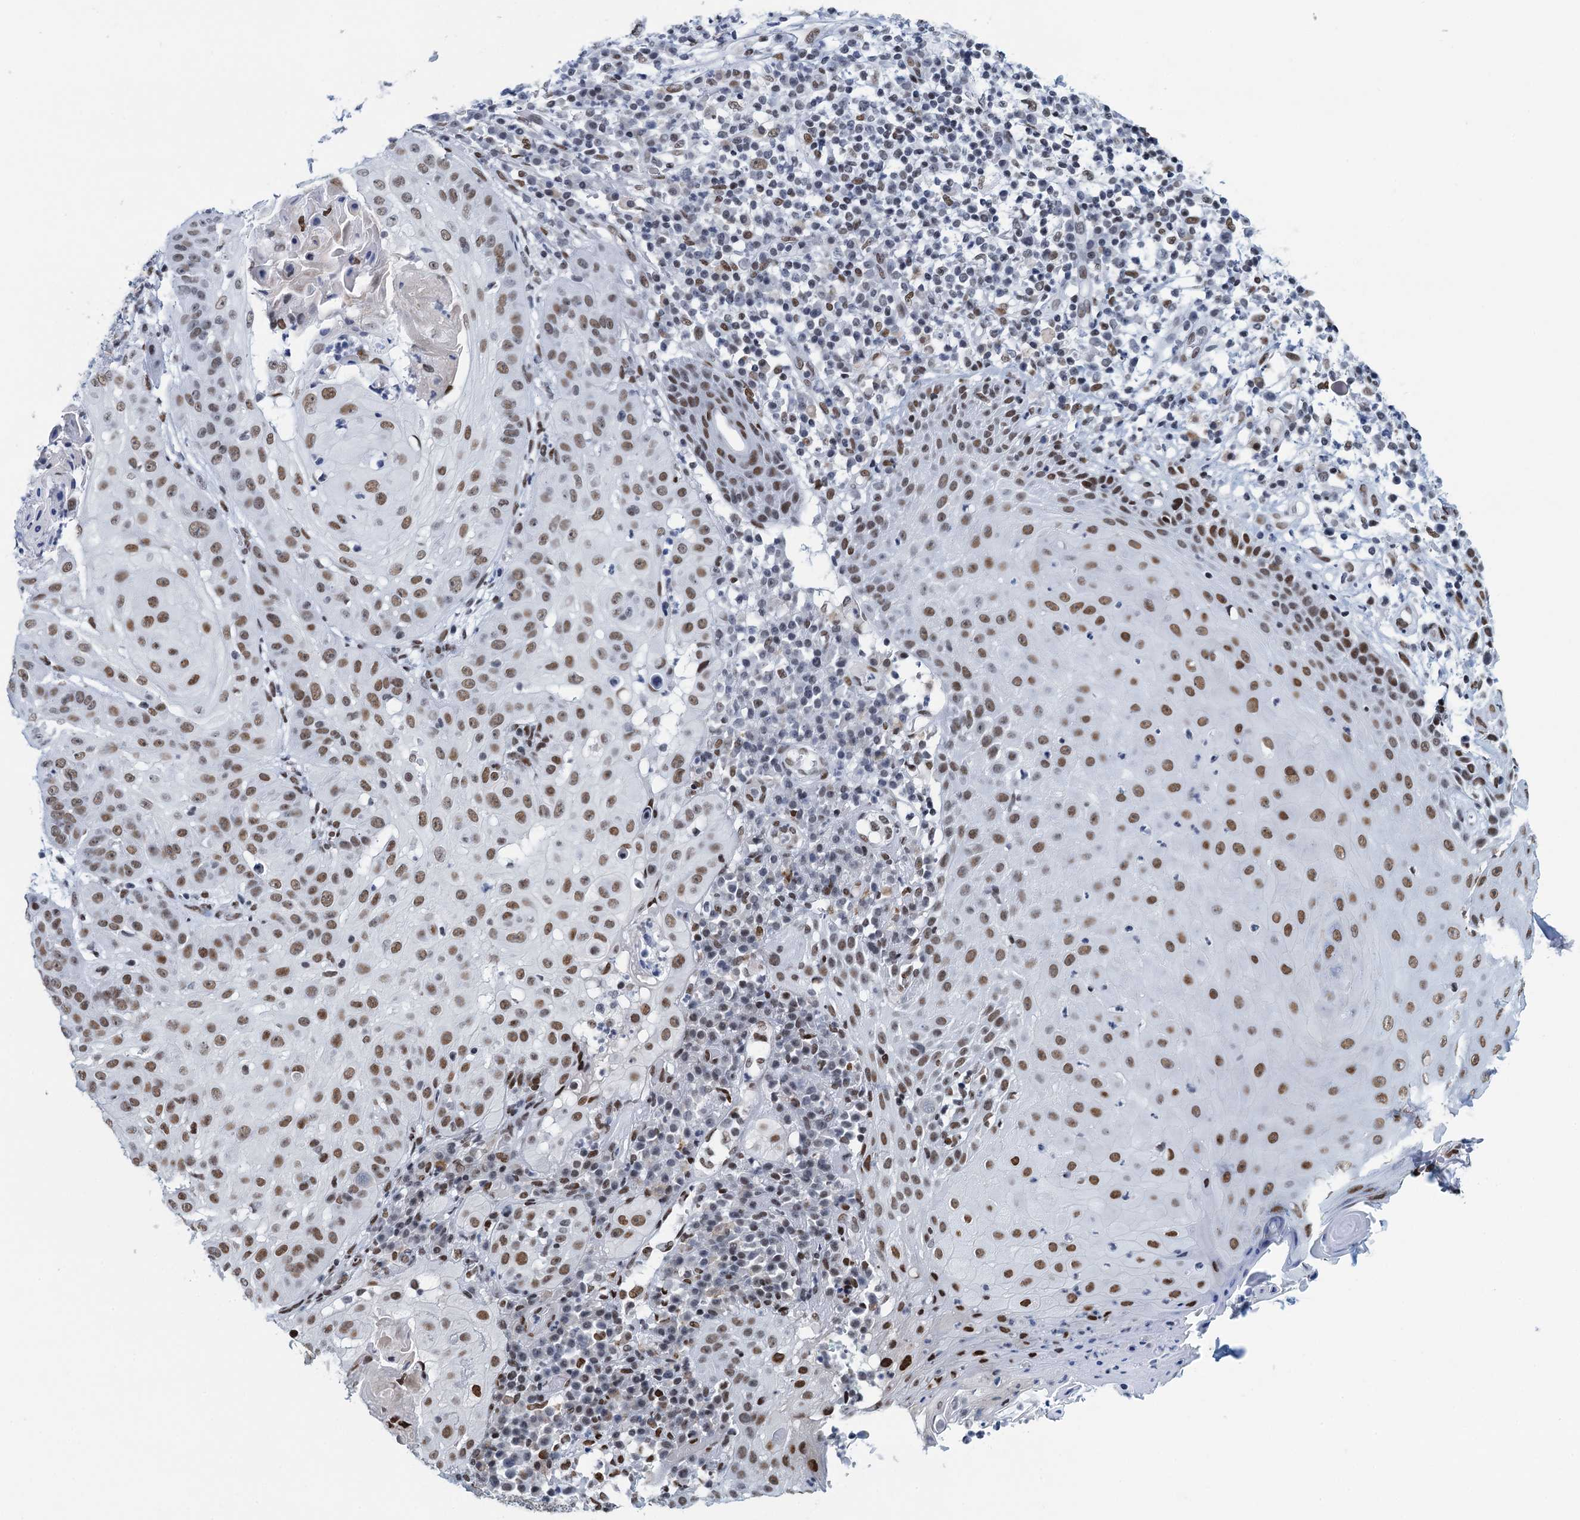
{"staining": {"intensity": "moderate", "quantity": ">75%", "location": "nuclear"}, "tissue": "skin cancer", "cell_type": "Tumor cells", "image_type": "cancer", "snomed": [{"axis": "morphology", "description": "Normal tissue, NOS"}, {"axis": "morphology", "description": "Basal cell carcinoma"}, {"axis": "topography", "description": "Skin"}], "caption": "Skin cancer (basal cell carcinoma) stained for a protein (brown) demonstrates moderate nuclear positive expression in approximately >75% of tumor cells.", "gene": "HNRNPUL2", "patient": {"sex": "male", "age": 93}}